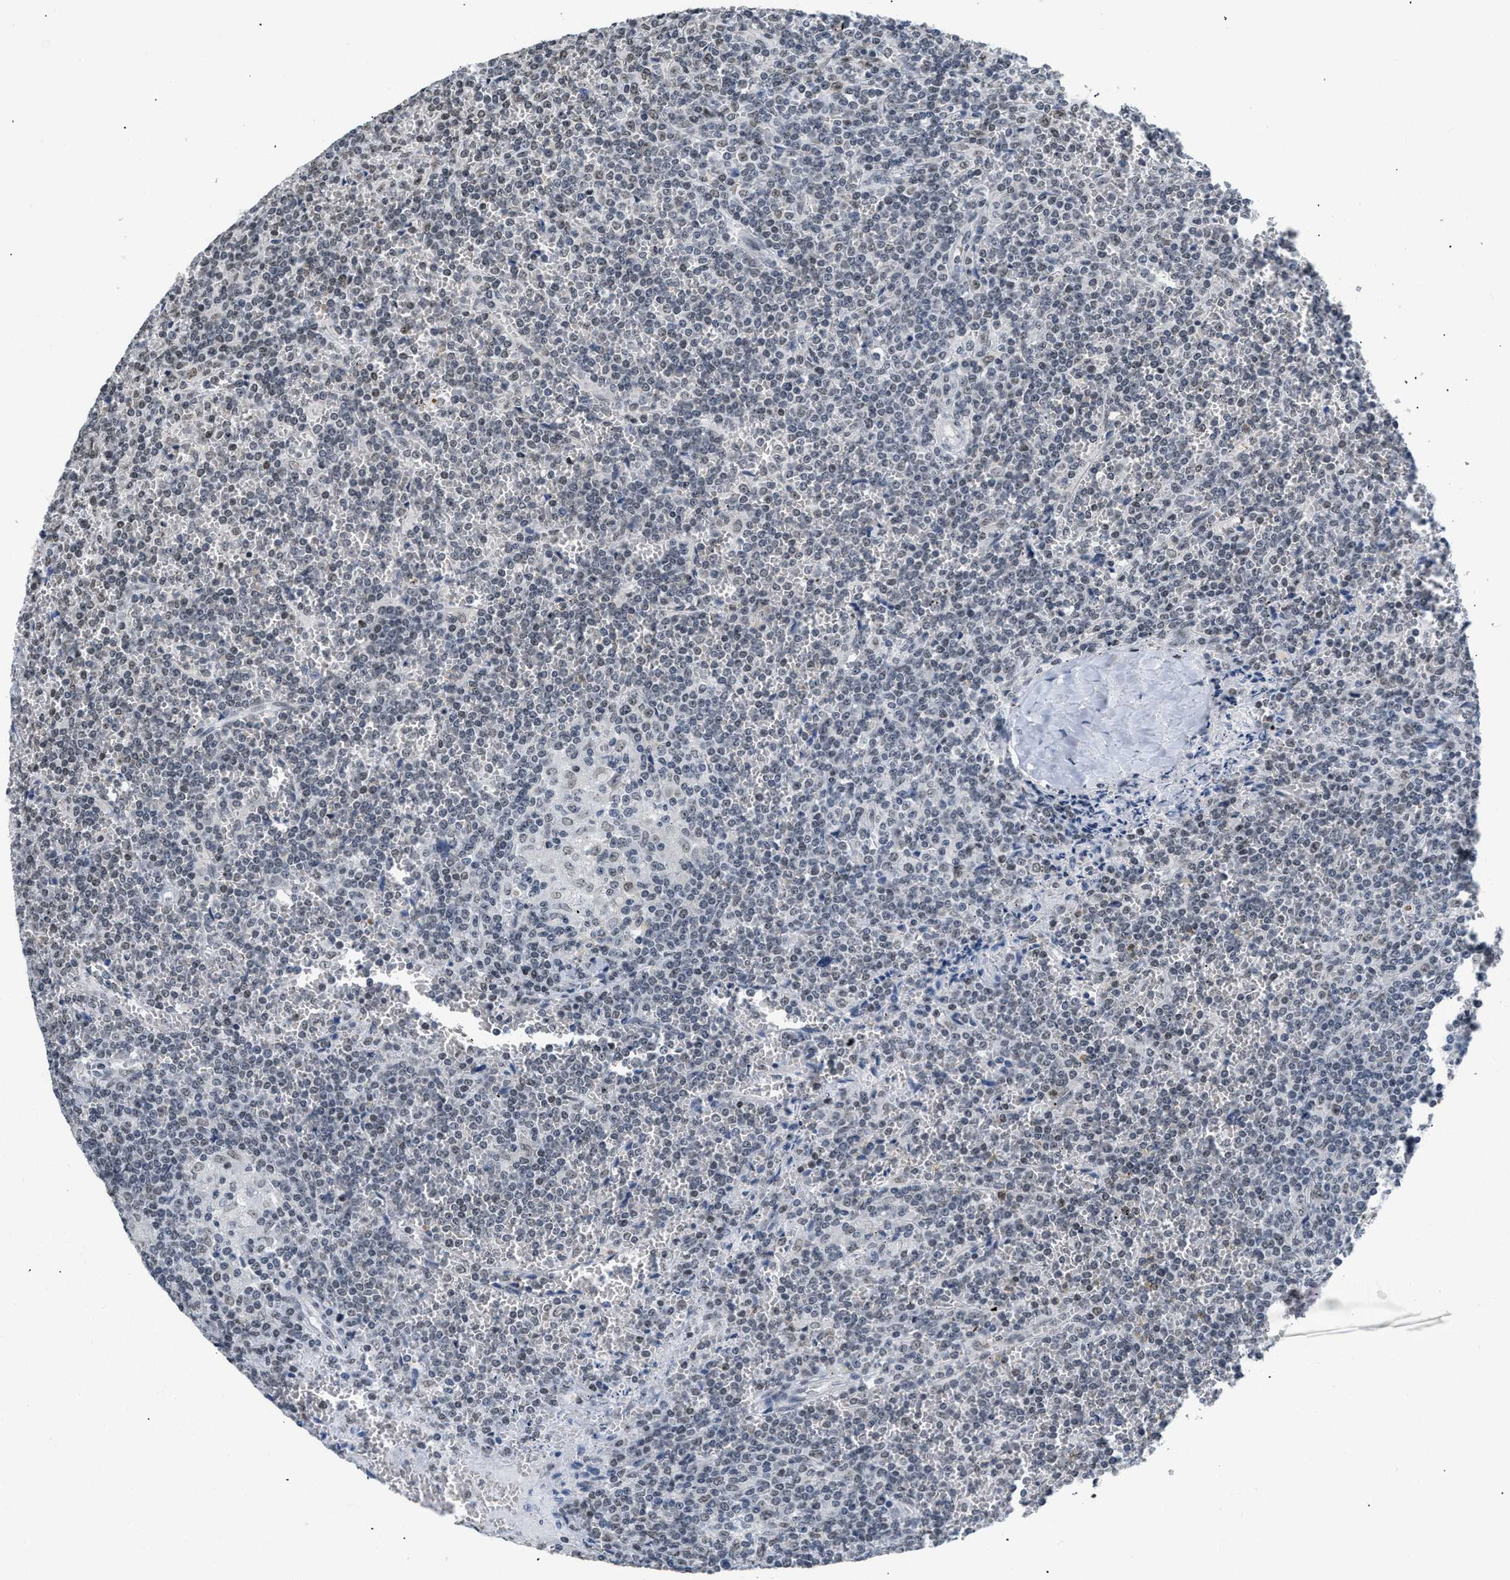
{"staining": {"intensity": "weak", "quantity": "<25%", "location": "nuclear"}, "tissue": "lymphoma", "cell_type": "Tumor cells", "image_type": "cancer", "snomed": [{"axis": "morphology", "description": "Malignant lymphoma, non-Hodgkin's type, Low grade"}, {"axis": "topography", "description": "Spleen"}], "caption": "There is no significant expression in tumor cells of low-grade malignant lymphoma, non-Hodgkin's type. (Brightfield microscopy of DAB immunohistochemistry at high magnification).", "gene": "RAF1", "patient": {"sex": "female", "age": 19}}